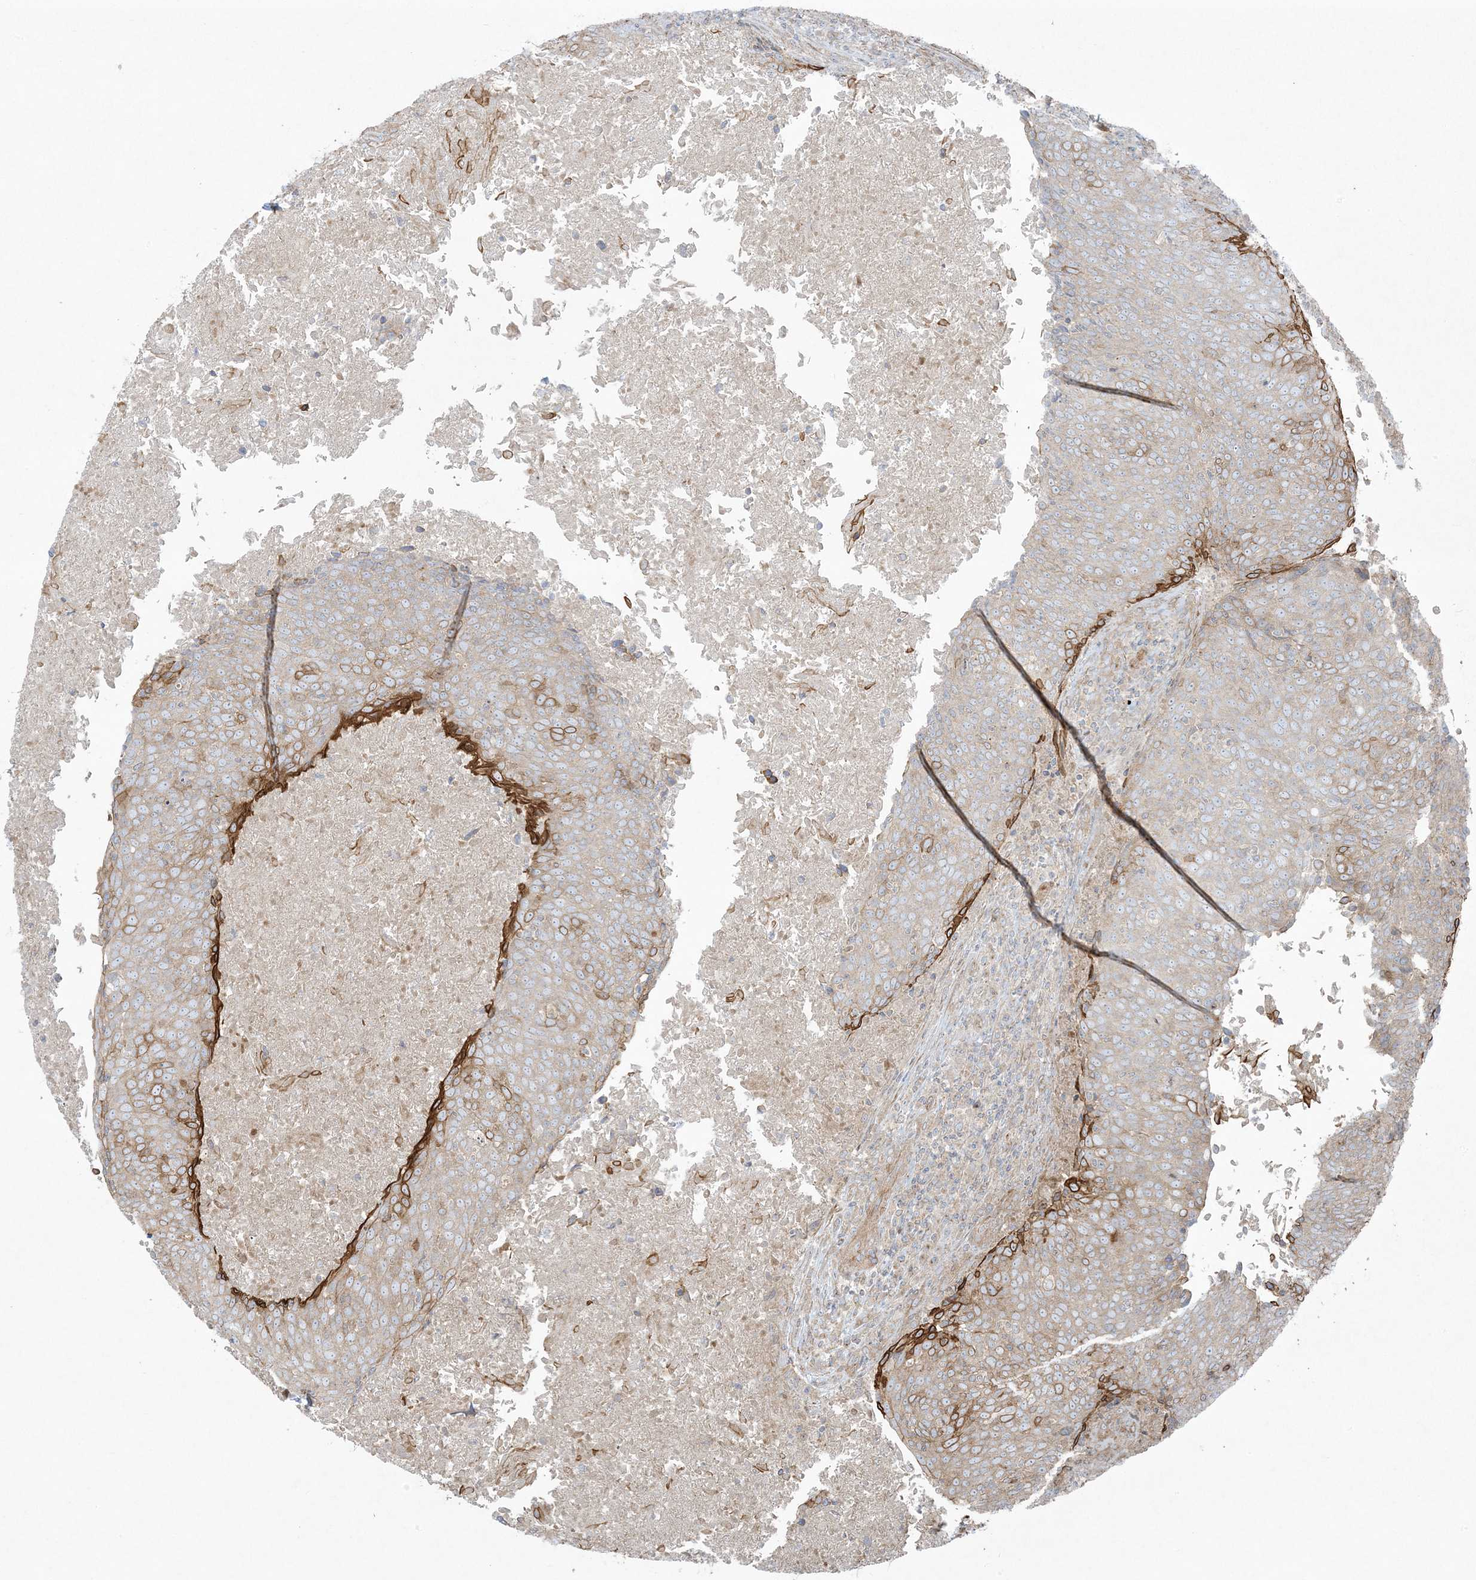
{"staining": {"intensity": "strong", "quantity": "<25%", "location": "cytoplasmic/membranous"}, "tissue": "head and neck cancer", "cell_type": "Tumor cells", "image_type": "cancer", "snomed": [{"axis": "morphology", "description": "Squamous cell carcinoma, NOS"}, {"axis": "morphology", "description": "Squamous cell carcinoma, metastatic, NOS"}, {"axis": "topography", "description": "Lymph node"}, {"axis": "topography", "description": "Head-Neck"}], "caption": "A histopathology image of human head and neck squamous cell carcinoma stained for a protein exhibits strong cytoplasmic/membranous brown staining in tumor cells.", "gene": "PIK3R4", "patient": {"sex": "male", "age": 62}}